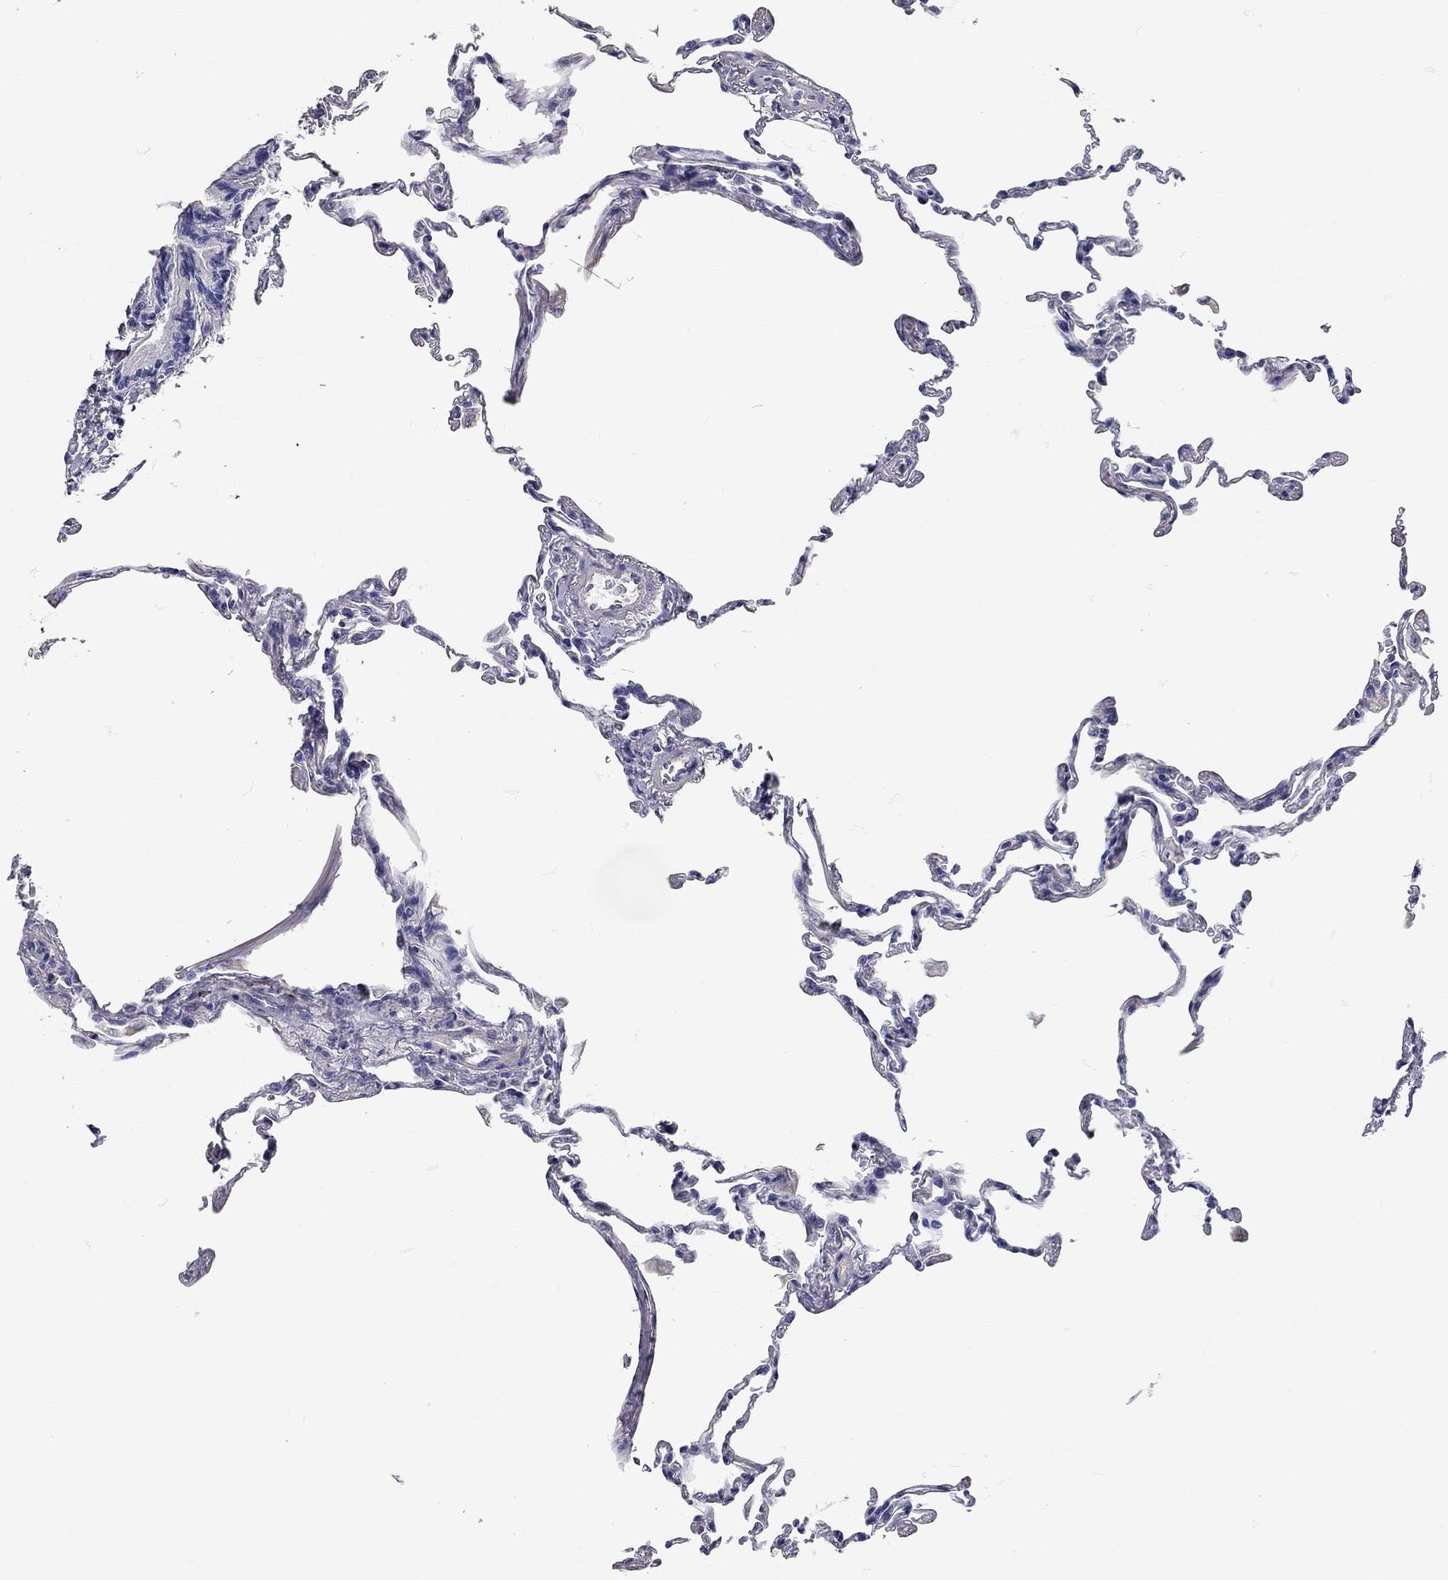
{"staining": {"intensity": "negative", "quantity": "none", "location": "none"}, "tissue": "lung", "cell_type": "Alveolar cells", "image_type": "normal", "snomed": [{"axis": "morphology", "description": "Normal tissue, NOS"}, {"axis": "topography", "description": "Lung"}], "caption": "IHC histopathology image of normal lung stained for a protein (brown), which exhibits no staining in alveolar cells.", "gene": "C10orf90", "patient": {"sex": "female", "age": 57}}